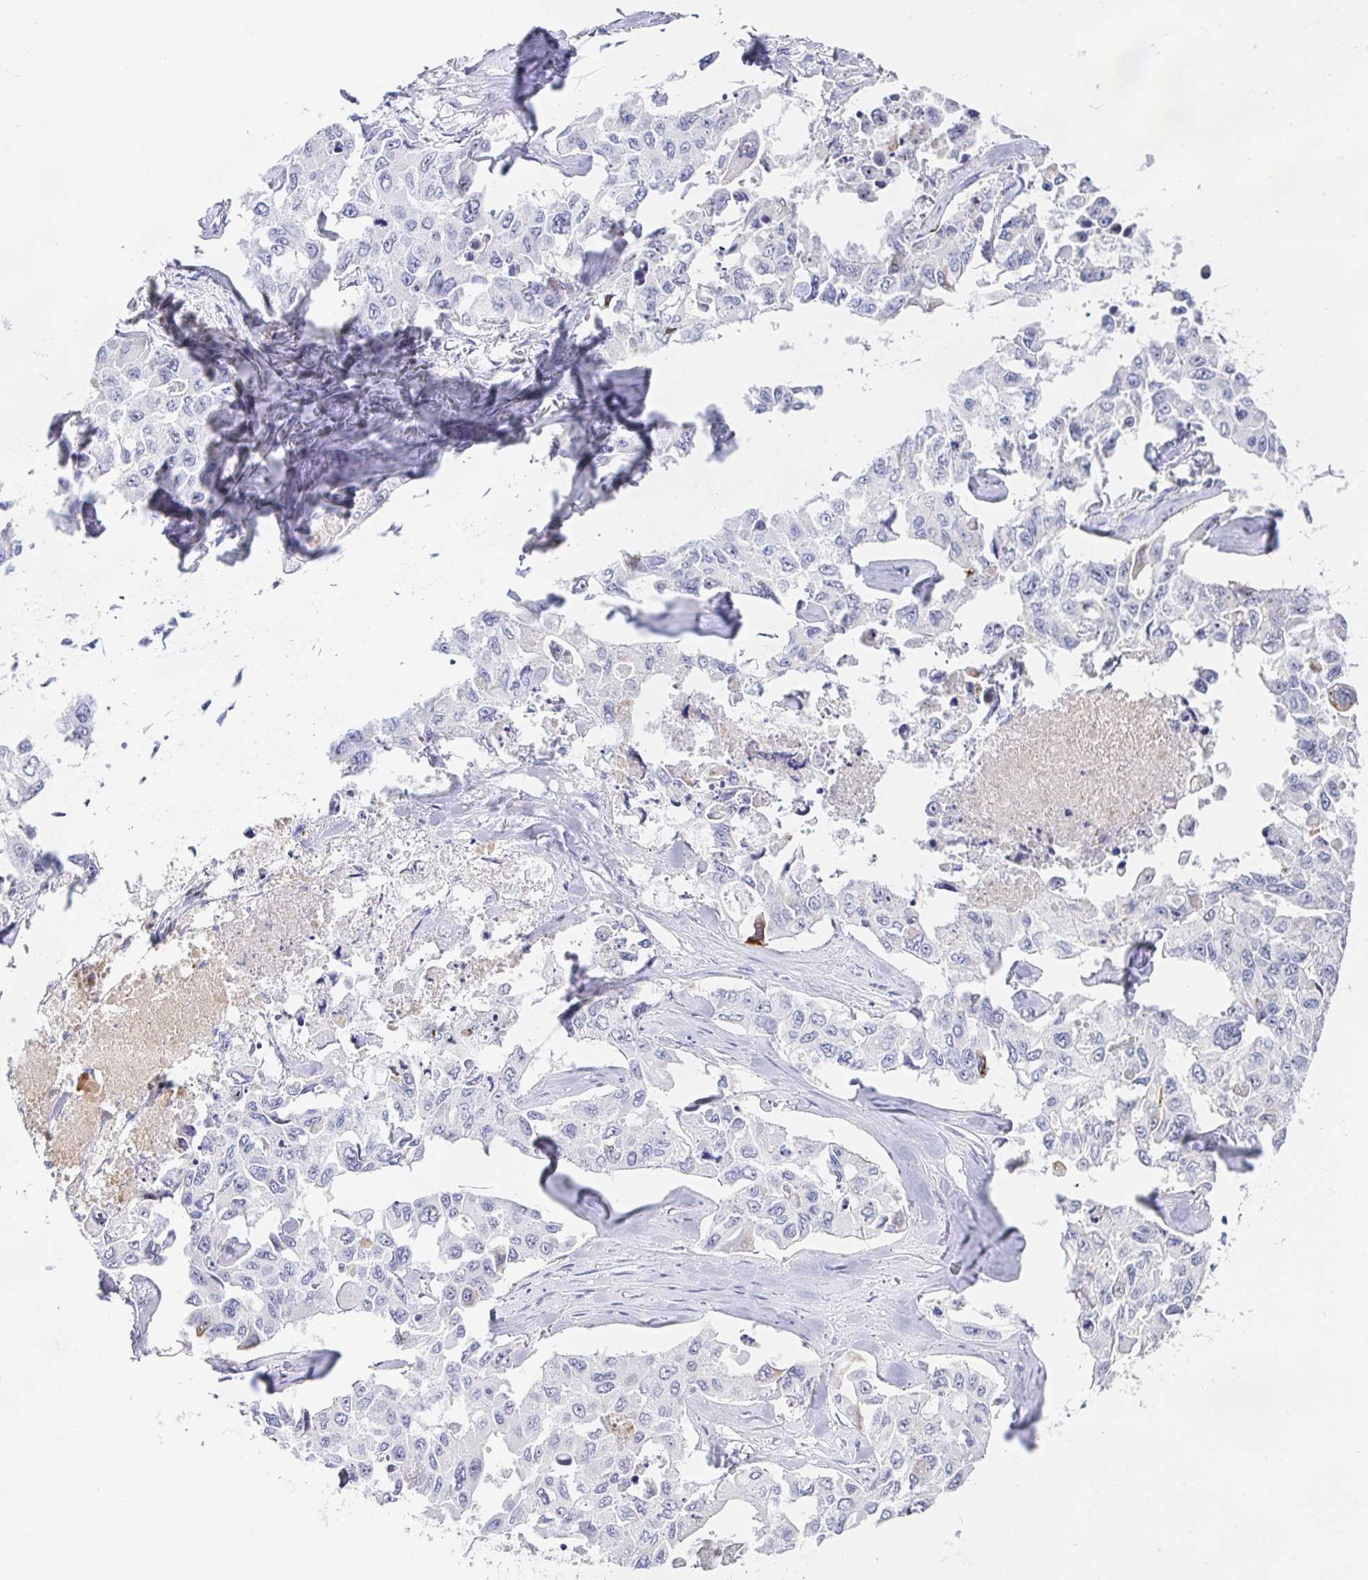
{"staining": {"intensity": "negative", "quantity": "none", "location": "none"}, "tissue": "lung cancer", "cell_type": "Tumor cells", "image_type": "cancer", "snomed": [{"axis": "morphology", "description": "Adenocarcinoma, NOS"}, {"axis": "topography", "description": "Lung"}], "caption": "Immunohistochemistry (IHC) of human lung adenocarcinoma displays no staining in tumor cells.", "gene": "KBTBD13", "patient": {"sex": "male", "age": 64}}